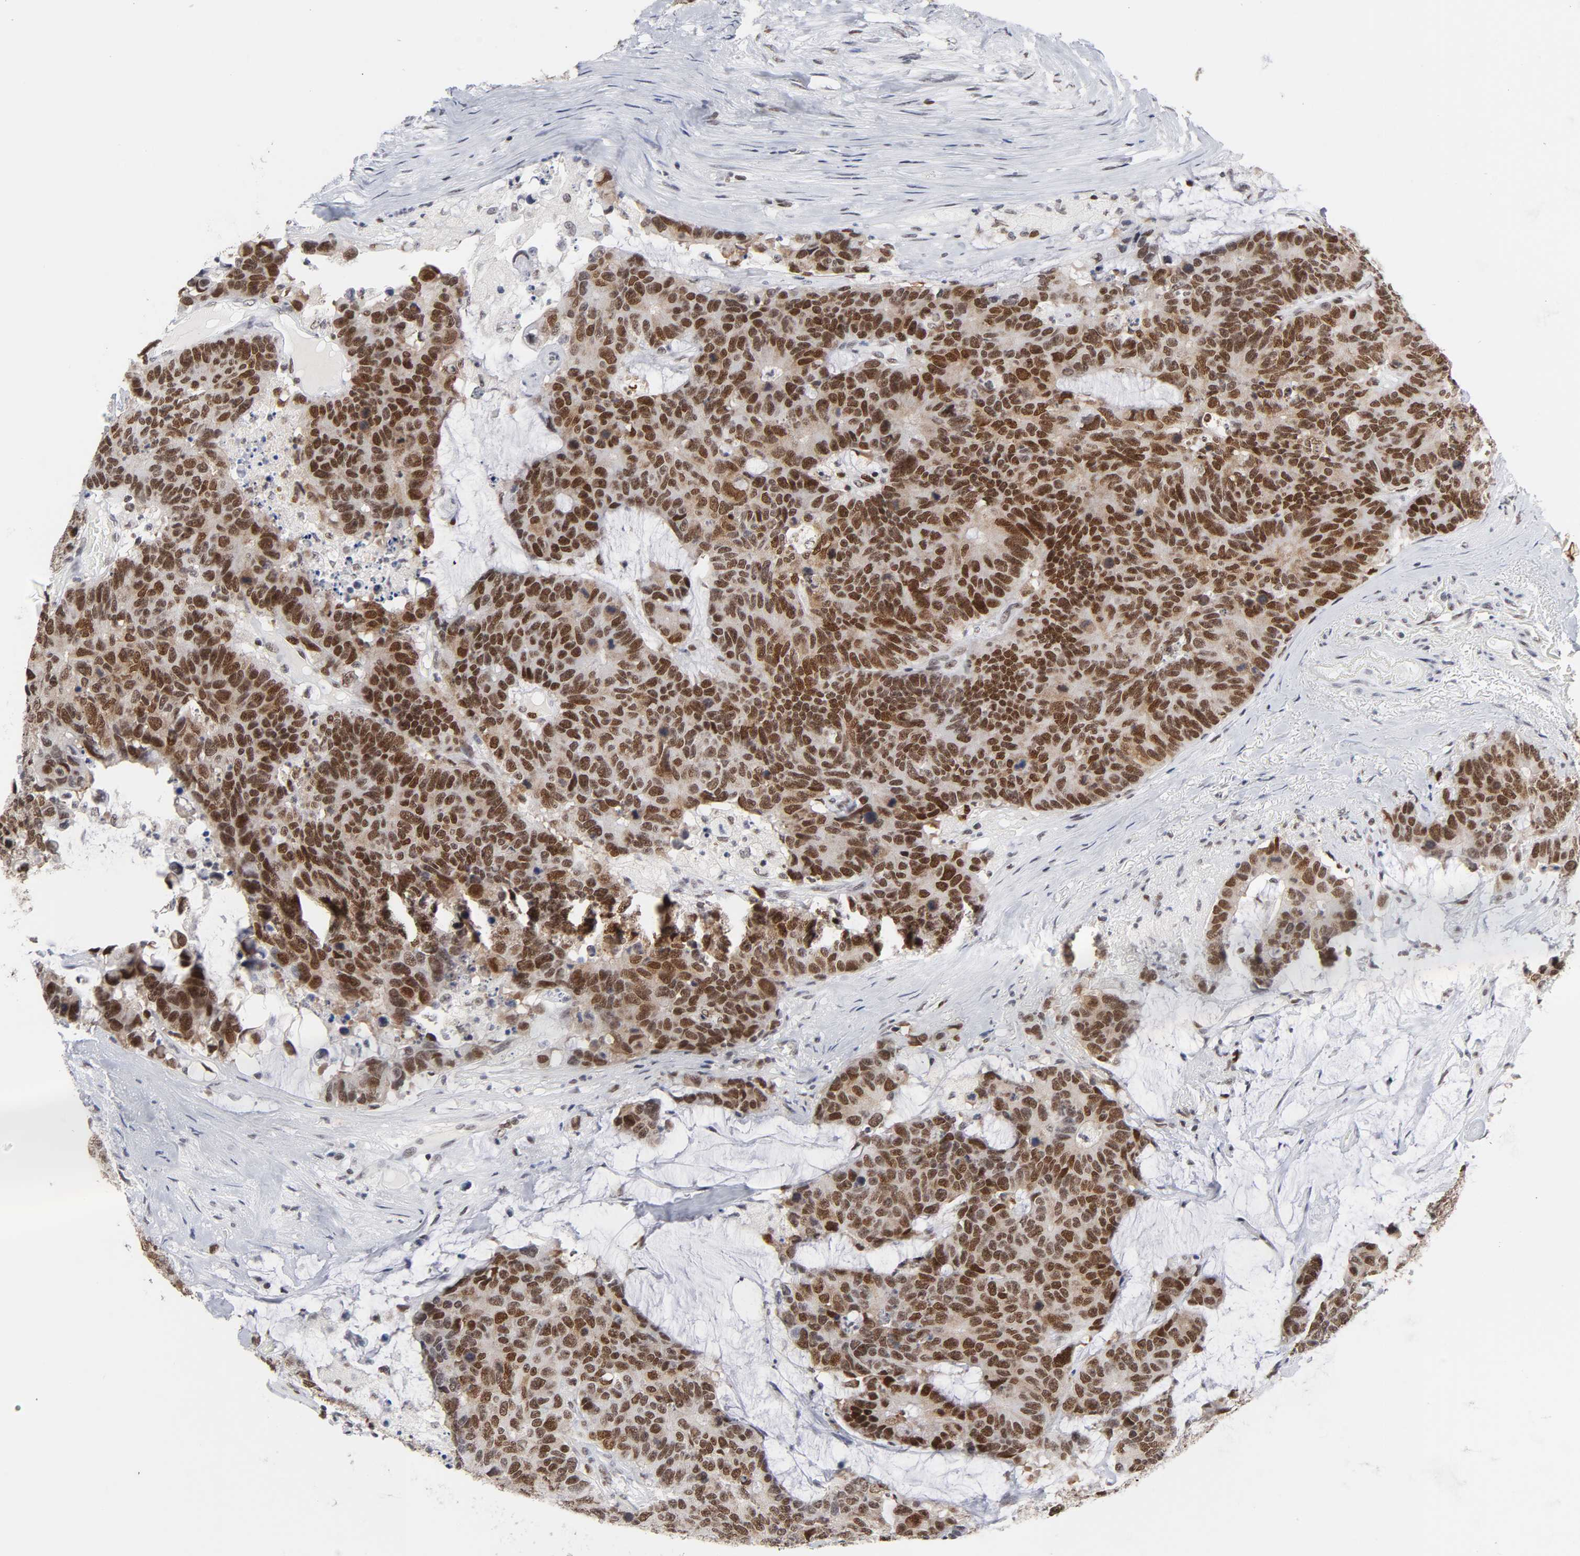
{"staining": {"intensity": "strong", "quantity": ">75%", "location": "nuclear"}, "tissue": "colorectal cancer", "cell_type": "Tumor cells", "image_type": "cancer", "snomed": [{"axis": "morphology", "description": "Adenocarcinoma, NOS"}, {"axis": "topography", "description": "Colon"}], "caption": "An image showing strong nuclear staining in about >75% of tumor cells in adenocarcinoma (colorectal), as visualized by brown immunohistochemical staining.", "gene": "RFC4", "patient": {"sex": "female", "age": 86}}